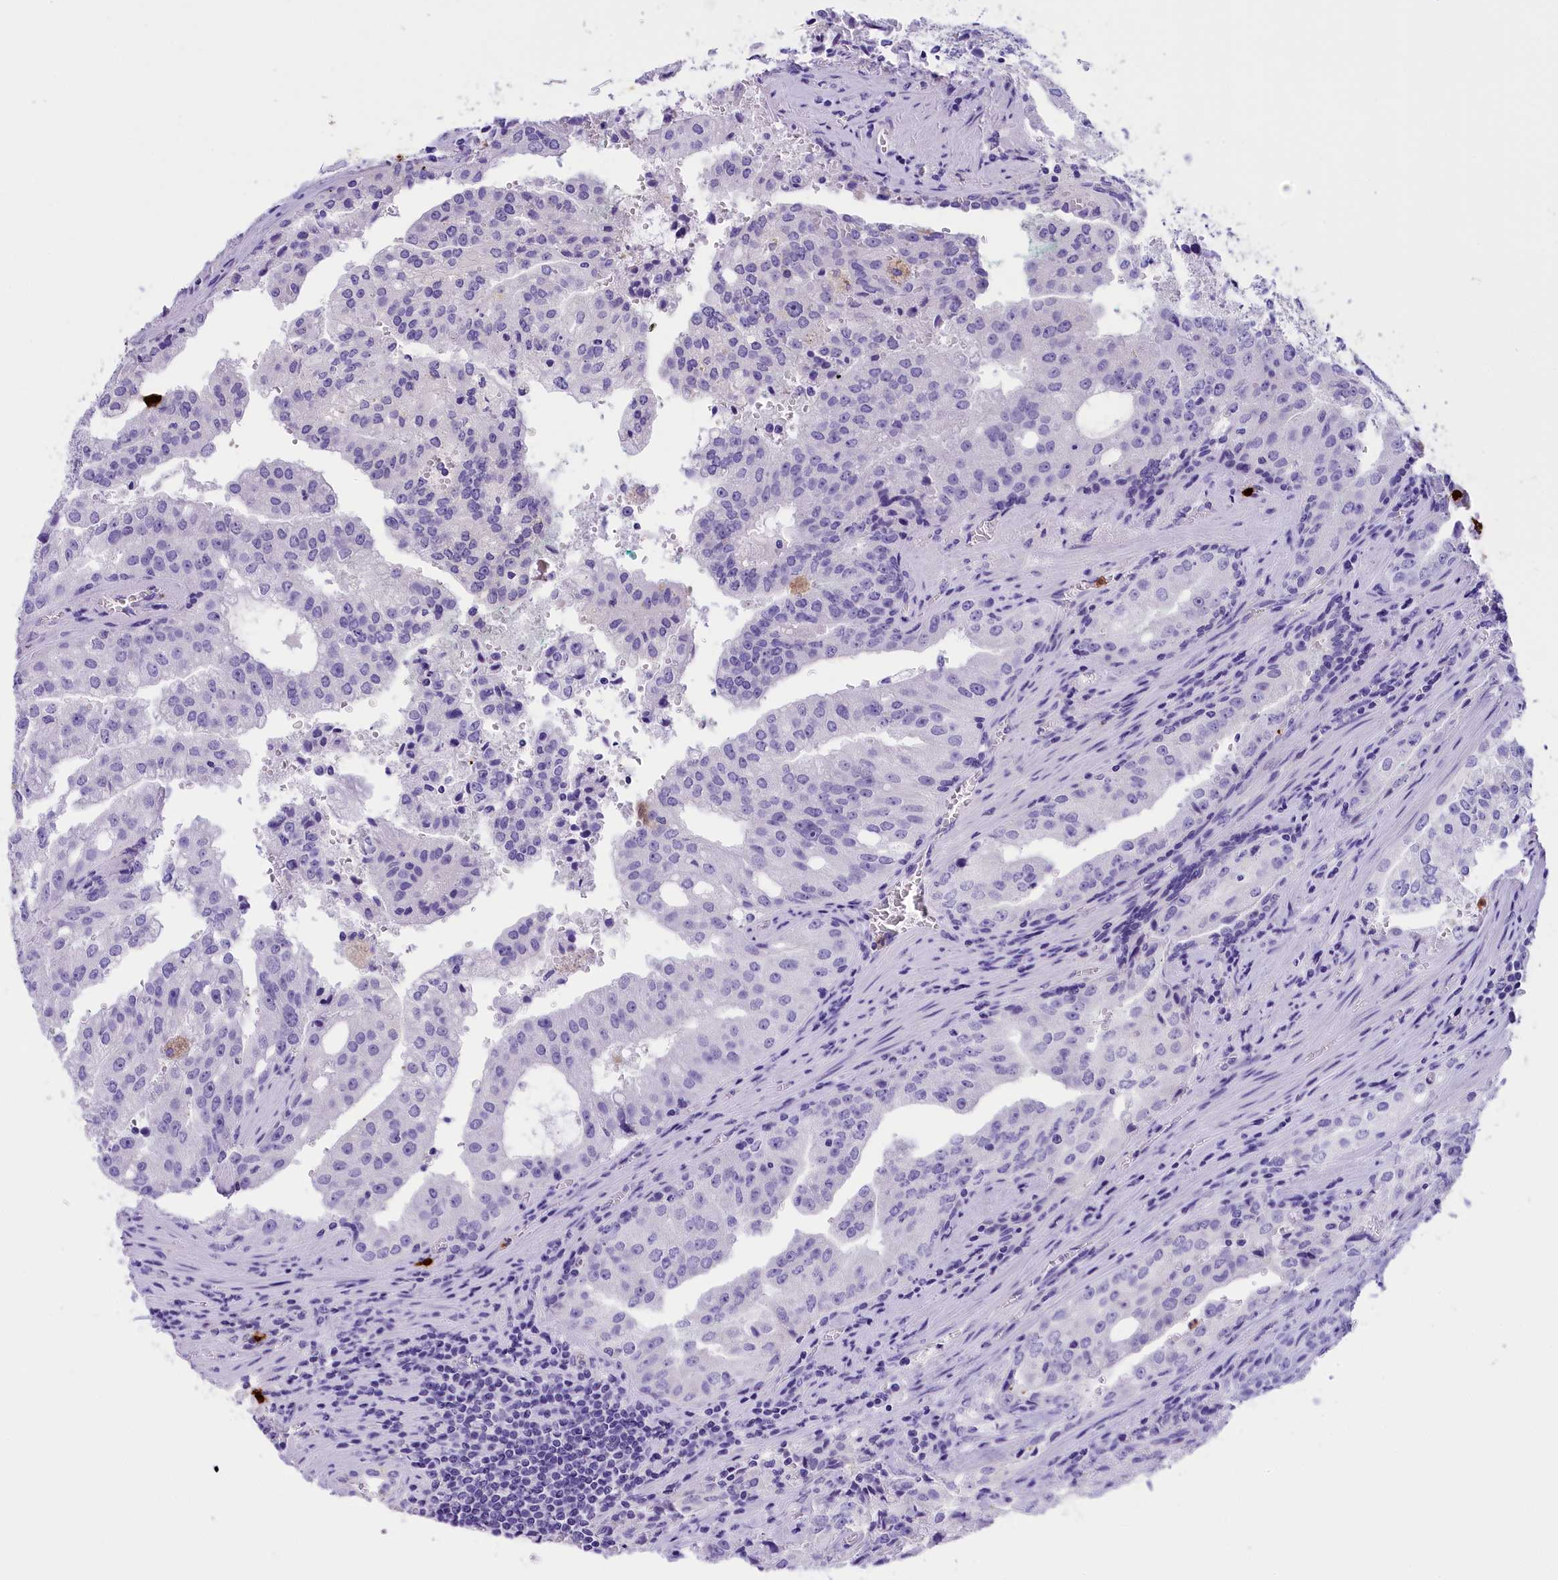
{"staining": {"intensity": "negative", "quantity": "none", "location": "none"}, "tissue": "prostate cancer", "cell_type": "Tumor cells", "image_type": "cancer", "snomed": [{"axis": "morphology", "description": "Adenocarcinoma, High grade"}, {"axis": "topography", "description": "Prostate"}], "caption": "An image of human prostate cancer is negative for staining in tumor cells. The staining is performed using DAB (3,3'-diaminobenzidine) brown chromogen with nuclei counter-stained in using hematoxylin.", "gene": "CLC", "patient": {"sex": "male", "age": 68}}